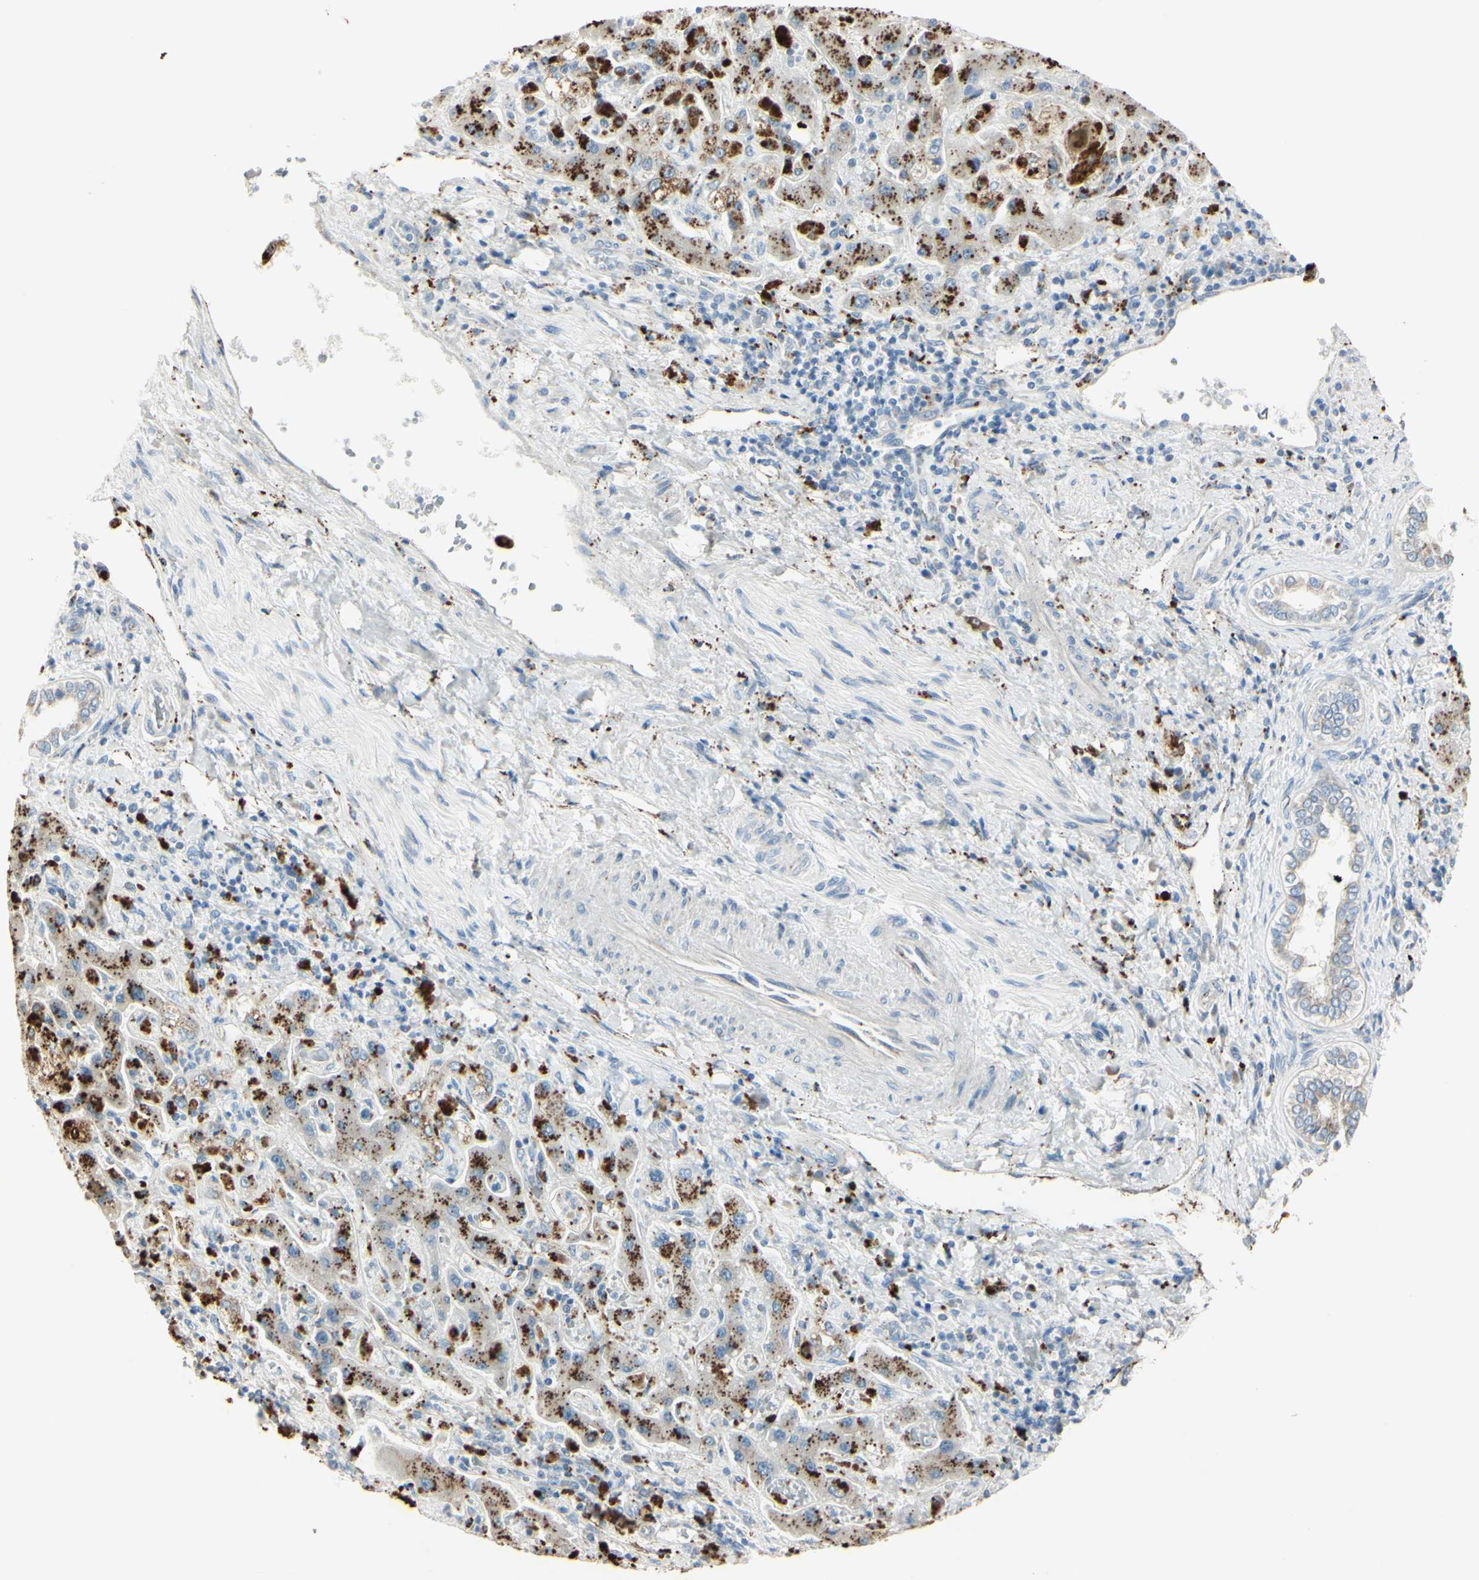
{"staining": {"intensity": "weak", "quantity": ">75%", "location": "cytoplasmic/membranous"}, "tissue": "liver cancer", "cell_type": "Tumor cells", "image_type": "cancer", "snomed": [{"axis": "morphology", "description": "Cholangiocarcinoma"}, {"axis": "topography", "description": "Liver"}], "caption": "Weak cytoplasmic/membranous expression is present in about >75% of tumor cells in cholangiocarcinoma (liver).", "gene": "ANGPTL1", "patient": {"sex": "male", "age": 50}}